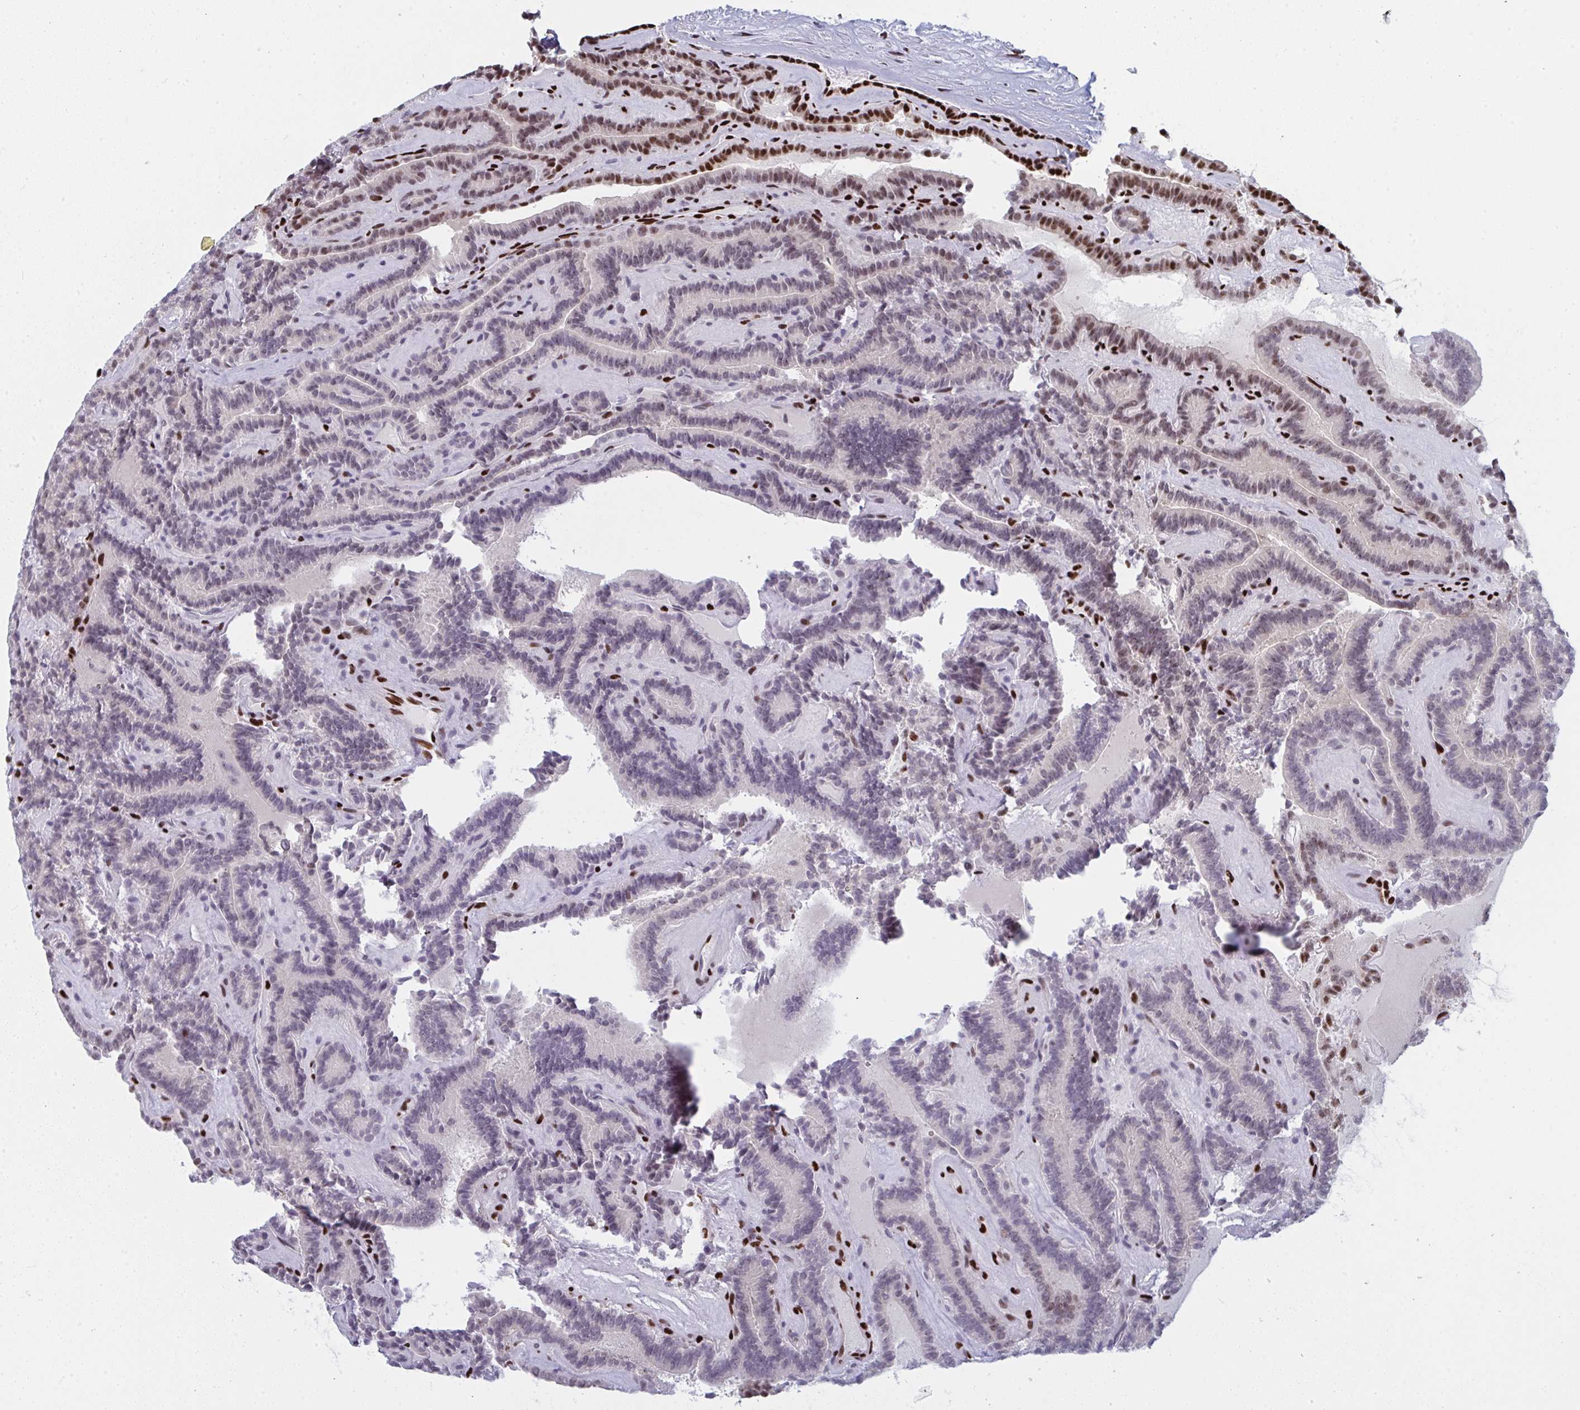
{"staining": {"intensity": "strong", "quantity": "<25%", "location": "nuclear"}, "tissue": "thyroid cancer", "cell_type": "Tumor cells", "image_type": "cancer", "snomed": [{"axis": "morphology", "description": "Papillary adenocarcinoma, NOS"}, {"axis": "topography", "description": "Thyroid gland"}], "caption": "This photomicrograph demonstrates IHC staining of thyroid cancer, with medium strong nuclear staining in about <25% of tumor cells.", "gene": "GAR1", "patient": {"sex": "female", "age": 21}}